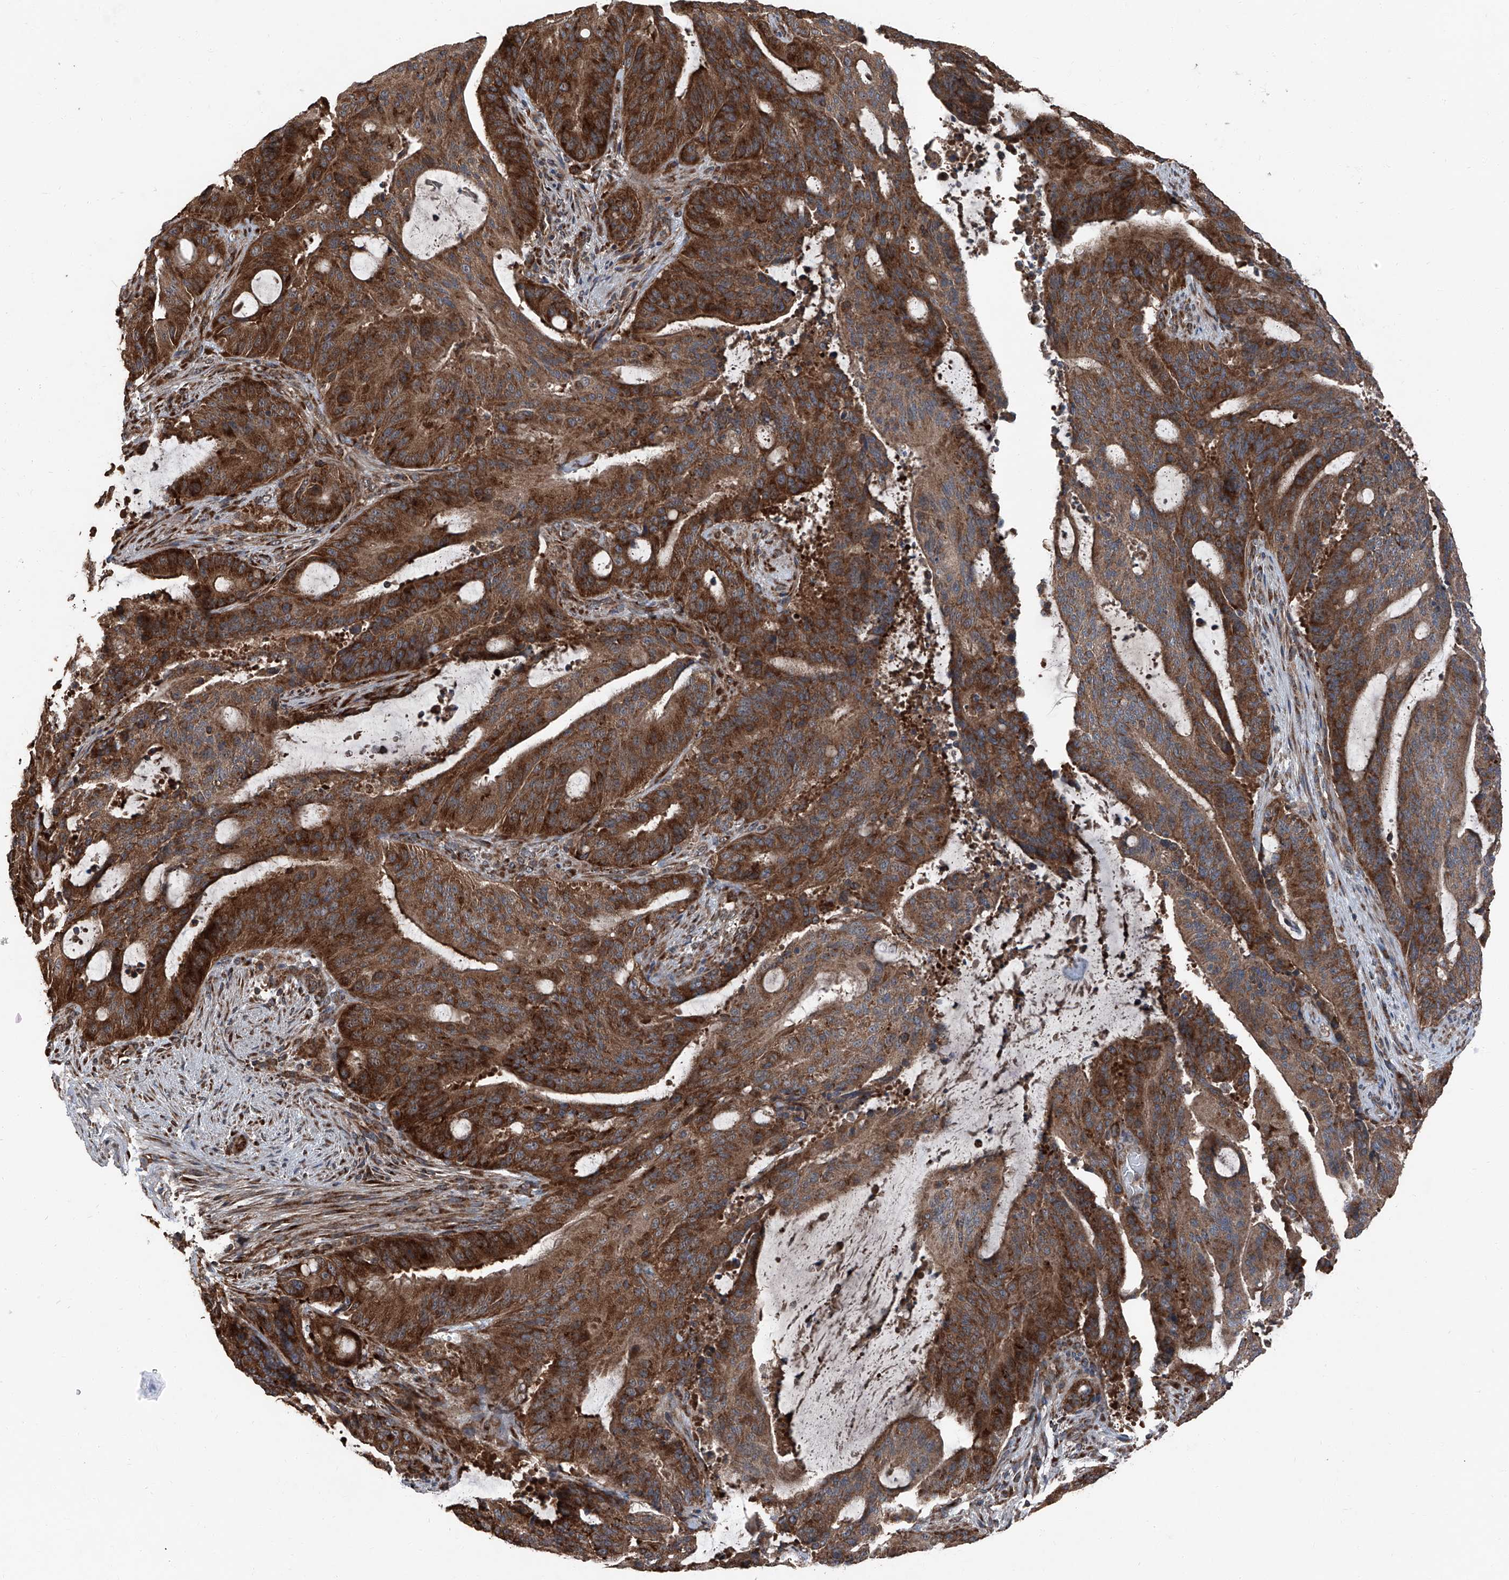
{"staining": {"intensity": "strong", "quantity": ">75%", "location": "cytoplasmic/membranous"}, "tissue": "liver cancer", "cell_type": "Tumor cells", "image_type": "cancer", "snomed": [{"axis": "morphology", "description": "Normal tissue, NOS"}, {"axis": "morphology", "description": "Cholangiocarcinoma"}, {"axis": "topography", "description": "Liver"}, {"axis": "topography", "description": "Peripheral nerve tissue"}], "caption": "Immunohistochemistry staining of cholangiocarcinoma (liver), which displays high levels of strong cytoplasmic/membranous expression in approximately >75% of tumor cells indicating strong cytoplasmic/membranous protein staining. The staining was performed using DAB (brown) for protein detection and nuclei were counterstained in hematoxylin (blue).", "gene": "LIMK1", "patient": {"sex": "female", "age": 73}}